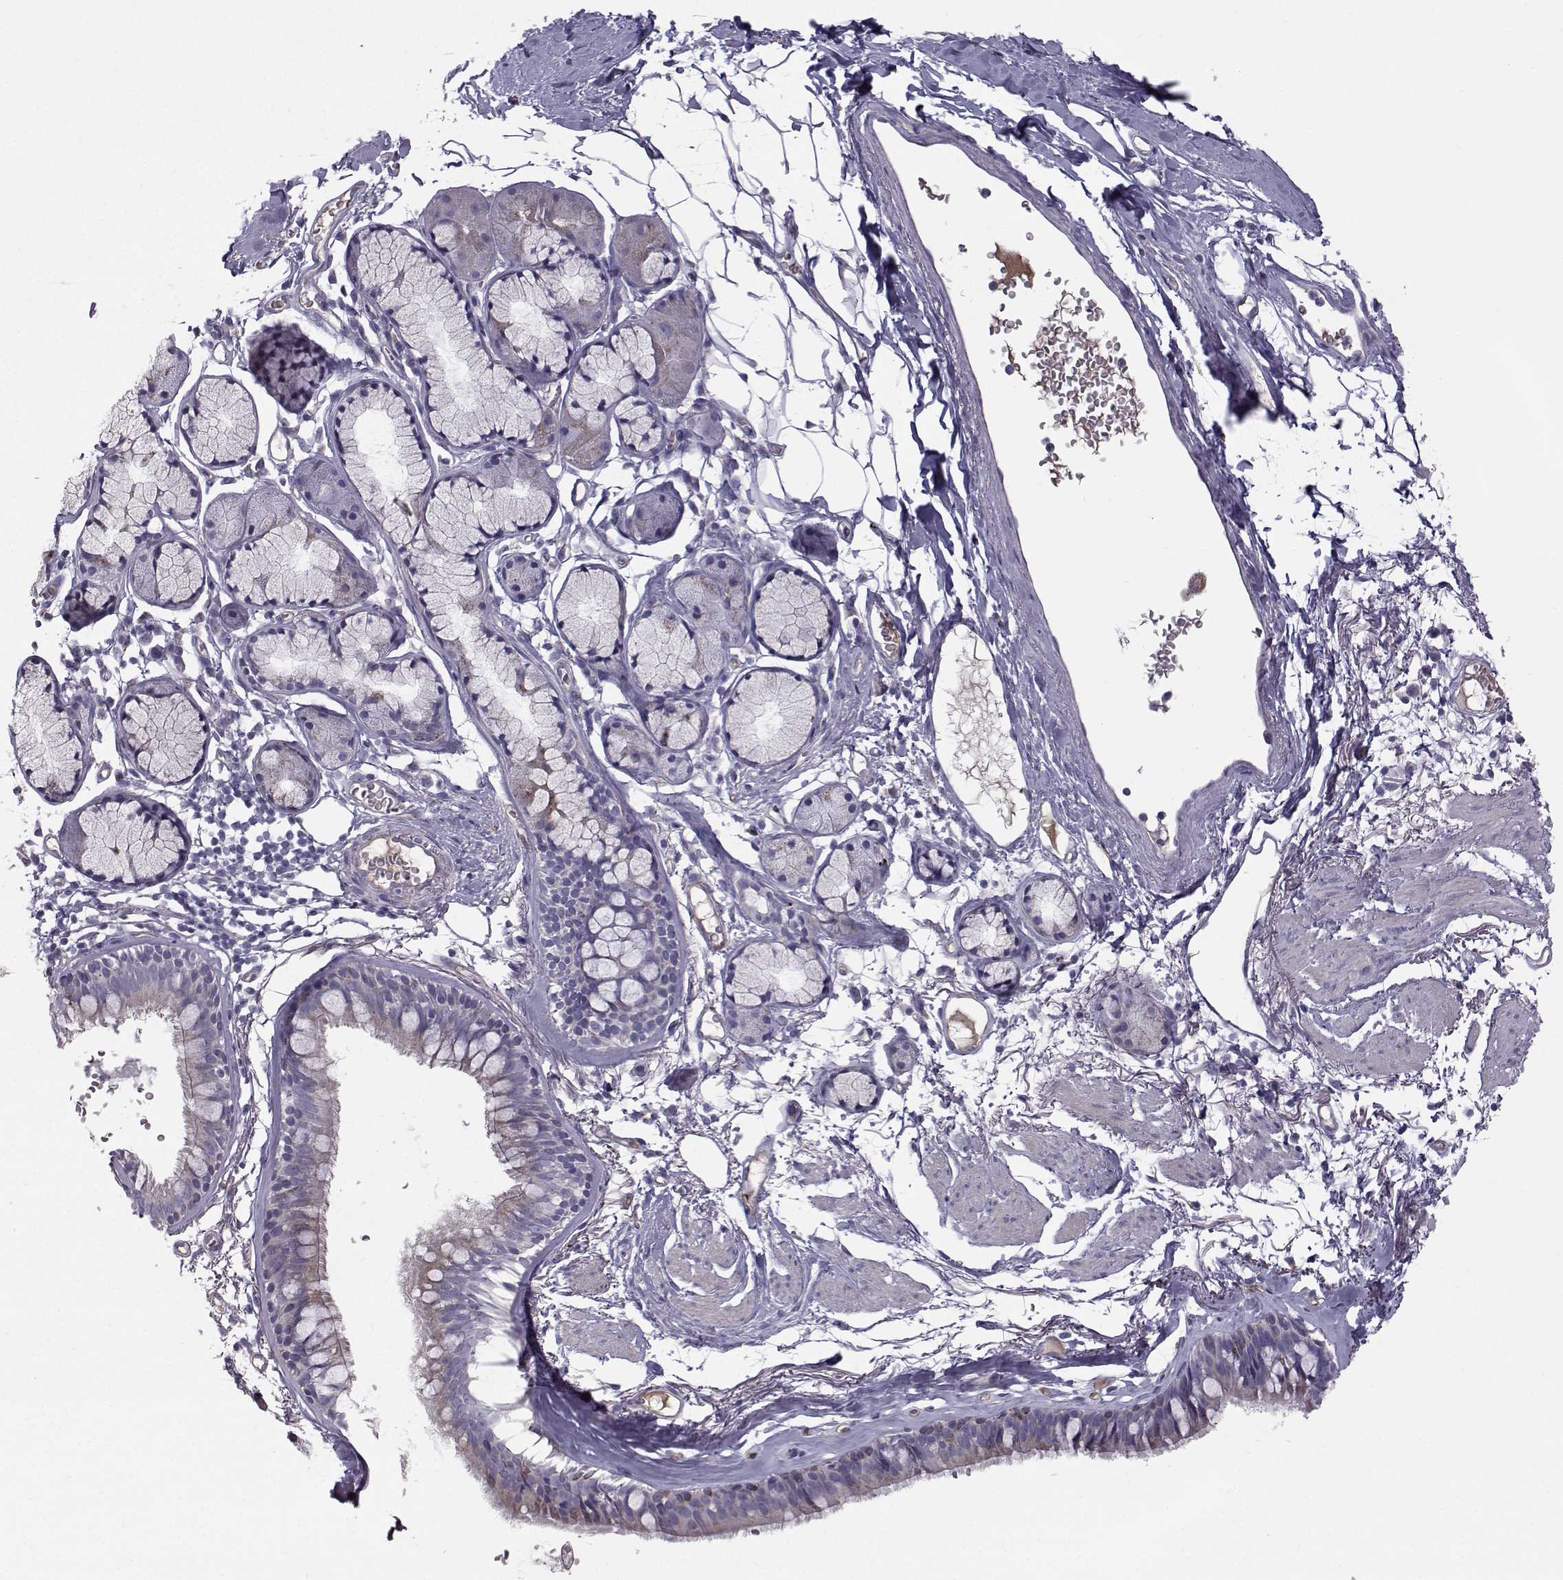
{"staining": {"intensity": "weak", "quantity": "<25%", "location": "cytoplasmic/membranous"}, "tissue": "bronchus", "cell_type": "Respiratory epithelial cells", "image_type": "normal", "snomed": [{"axis": "morphology", "description": "Normal tissue, NOS"}, {"axis": "morphology", "description": "Squamous cell carcinoma, NOS"}, {"axis": "topography", "description": "Cartilage tissue"}, {"axis": "topography", "description": "Bronchus"}], "caption": "The image exhibits no staining of respiratory epithelial cells in normal bronchus.", "gene": "CALCR", "patient": {"sex": "male", "age": 72}}